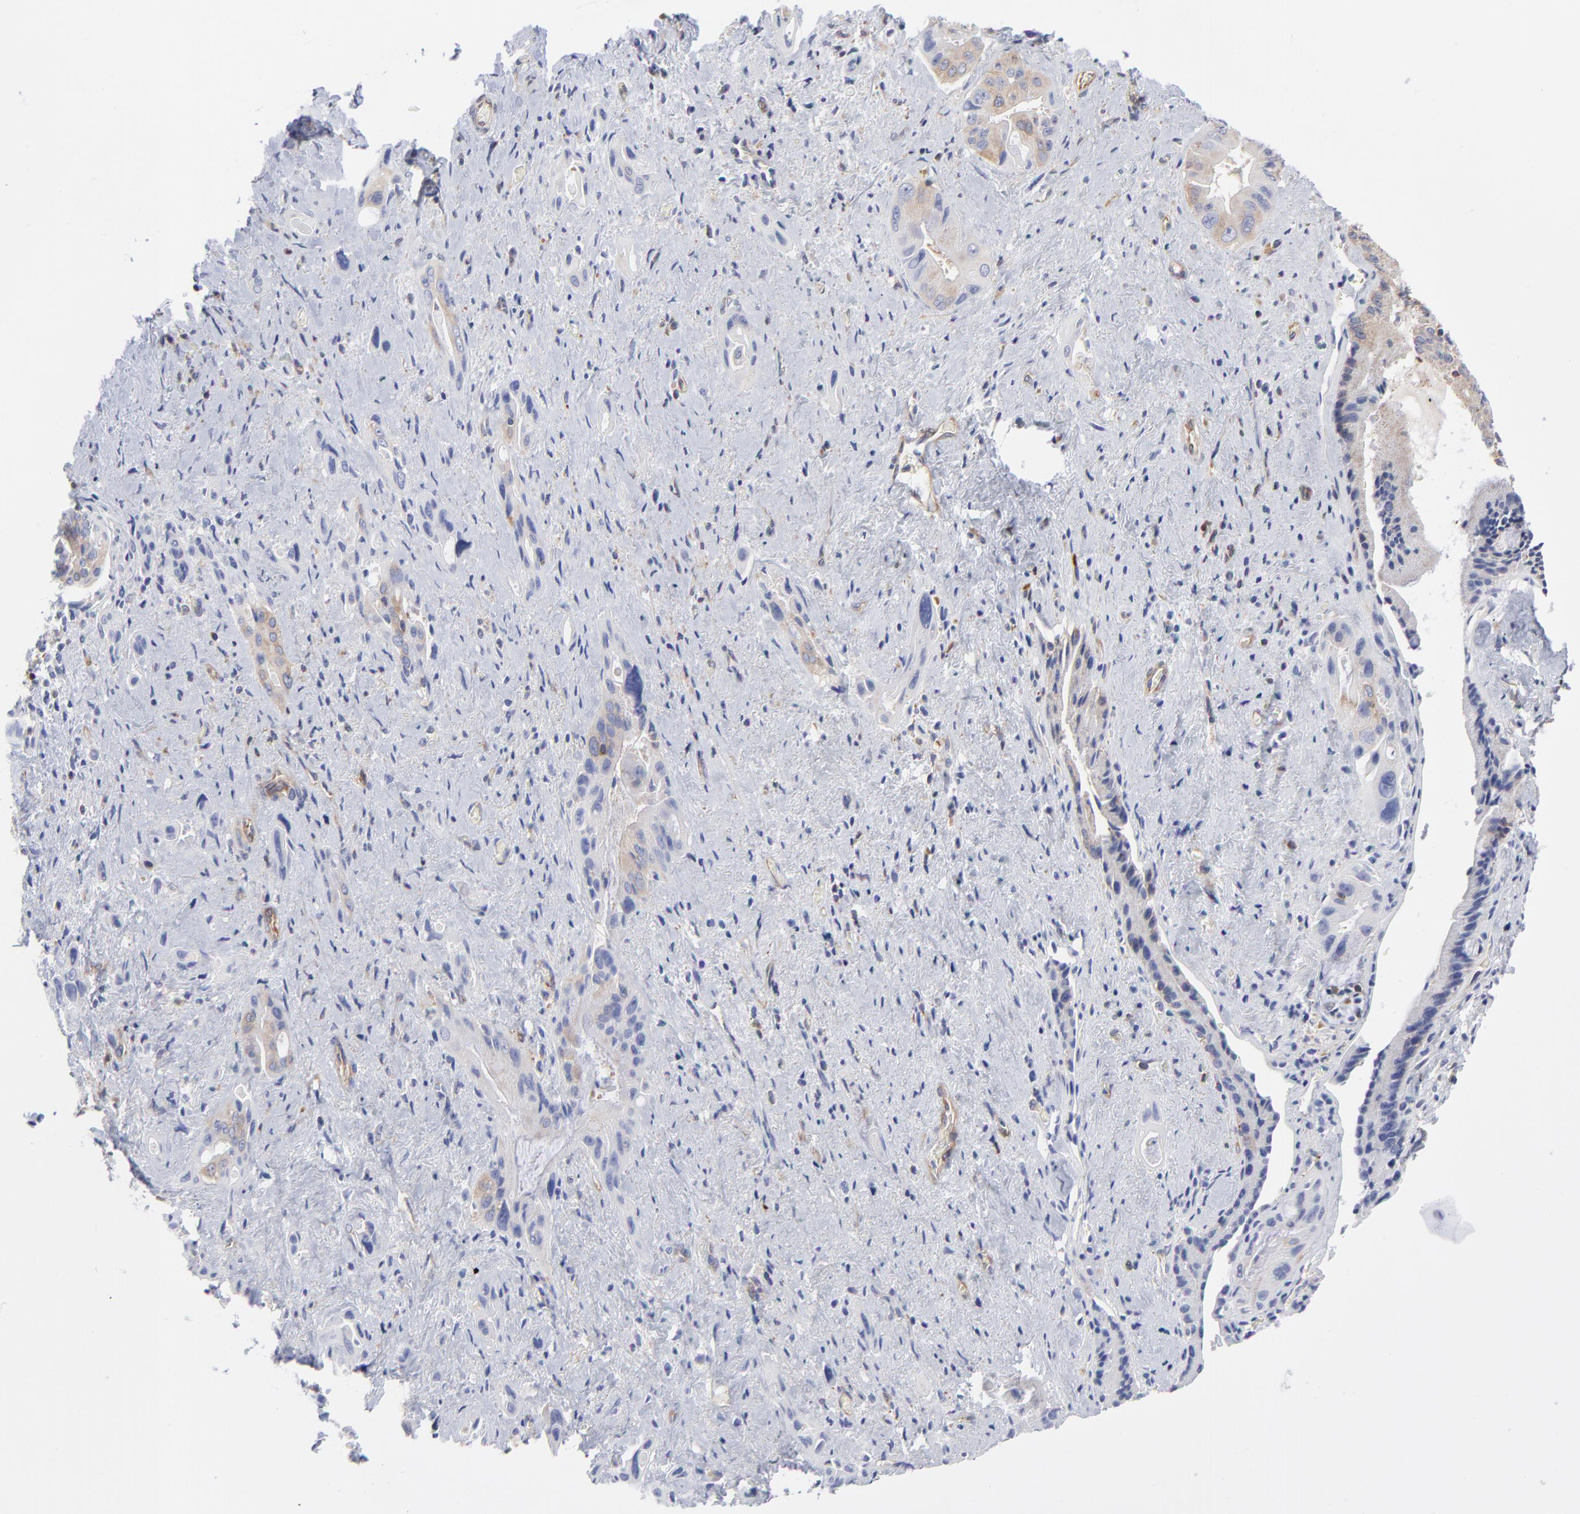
{"staining": {"intensity": "weak", "quantity": ">75%", "location": "cytoplasmic/membranous"}, "tissue": "pancreatic cancer", "cell_type": "Tumor cells", "image_type": "cancer", "snomed": [{"axis": "morphology", "description": "Adenocarcinoma, NOS"}, {"axis": "topography", "description": "Pancreas"}], "caption": "Human pancreatic cancer (adenocarcinoma) stained with a brown dye shows weak cytoplasmic/membranous positive staining in approximately >75% of tumor cells.", "gene": "NFKBIA", "patient": {"sex": "male", "age": 77}}